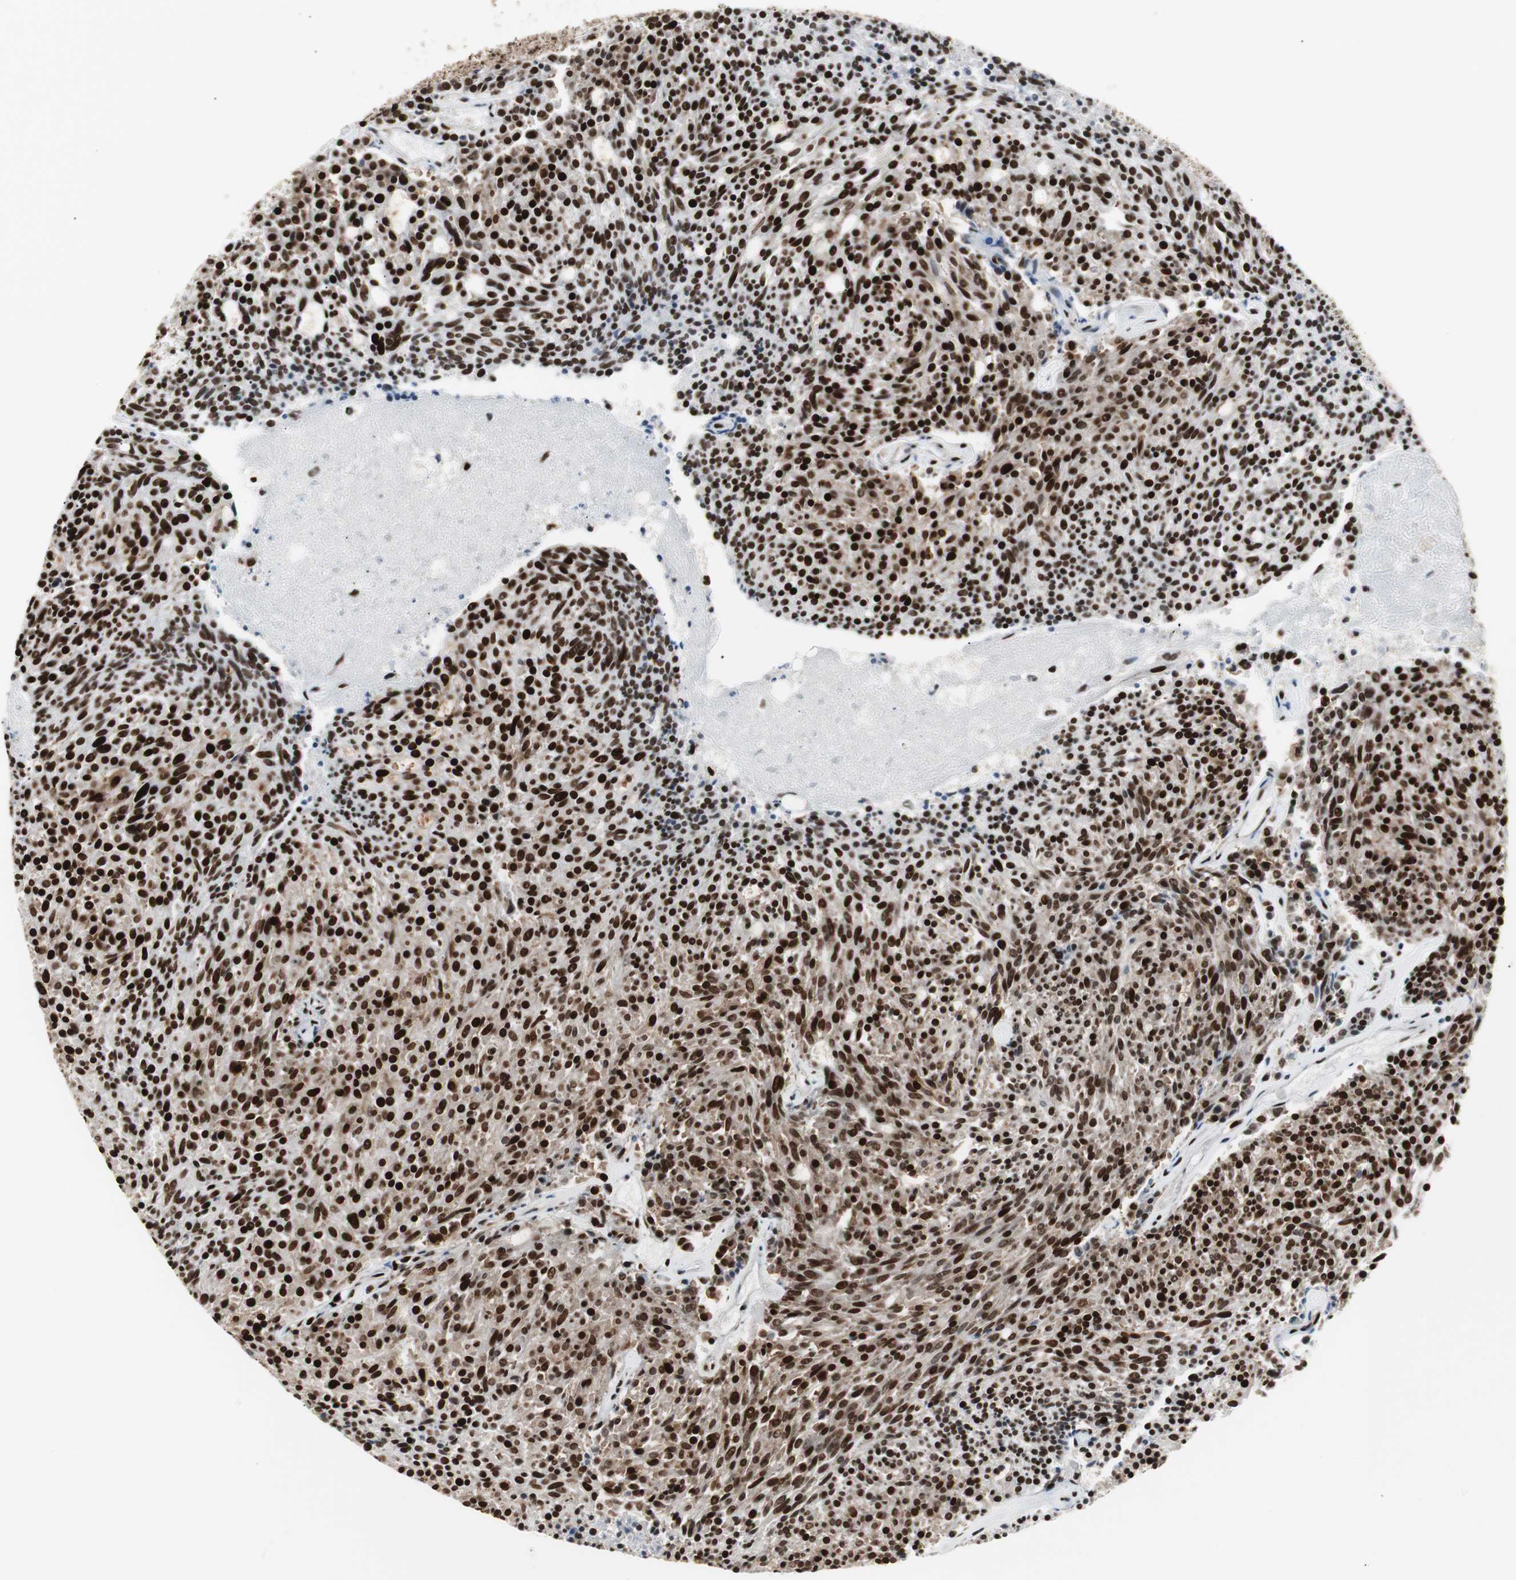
{"staining": {"intensity": "strong", "quantity": ">75%", "location": "nuclear"}, "tissue": "carcinoid", "cell_type": "Tumor cells", "image_type": "cancer", "snomed": [{"axis": "morphology", "description": "Carcinoid, malignant, NOS"}, {"axis": "topography", "description": "Pancreas"}], "caption": "A high amount of strong nuclear positivity is seen in about >75% of tumor cells in carcinoid tissue.", "gene": "MTA2", "patient": {"sex": "female", "age": 54}}